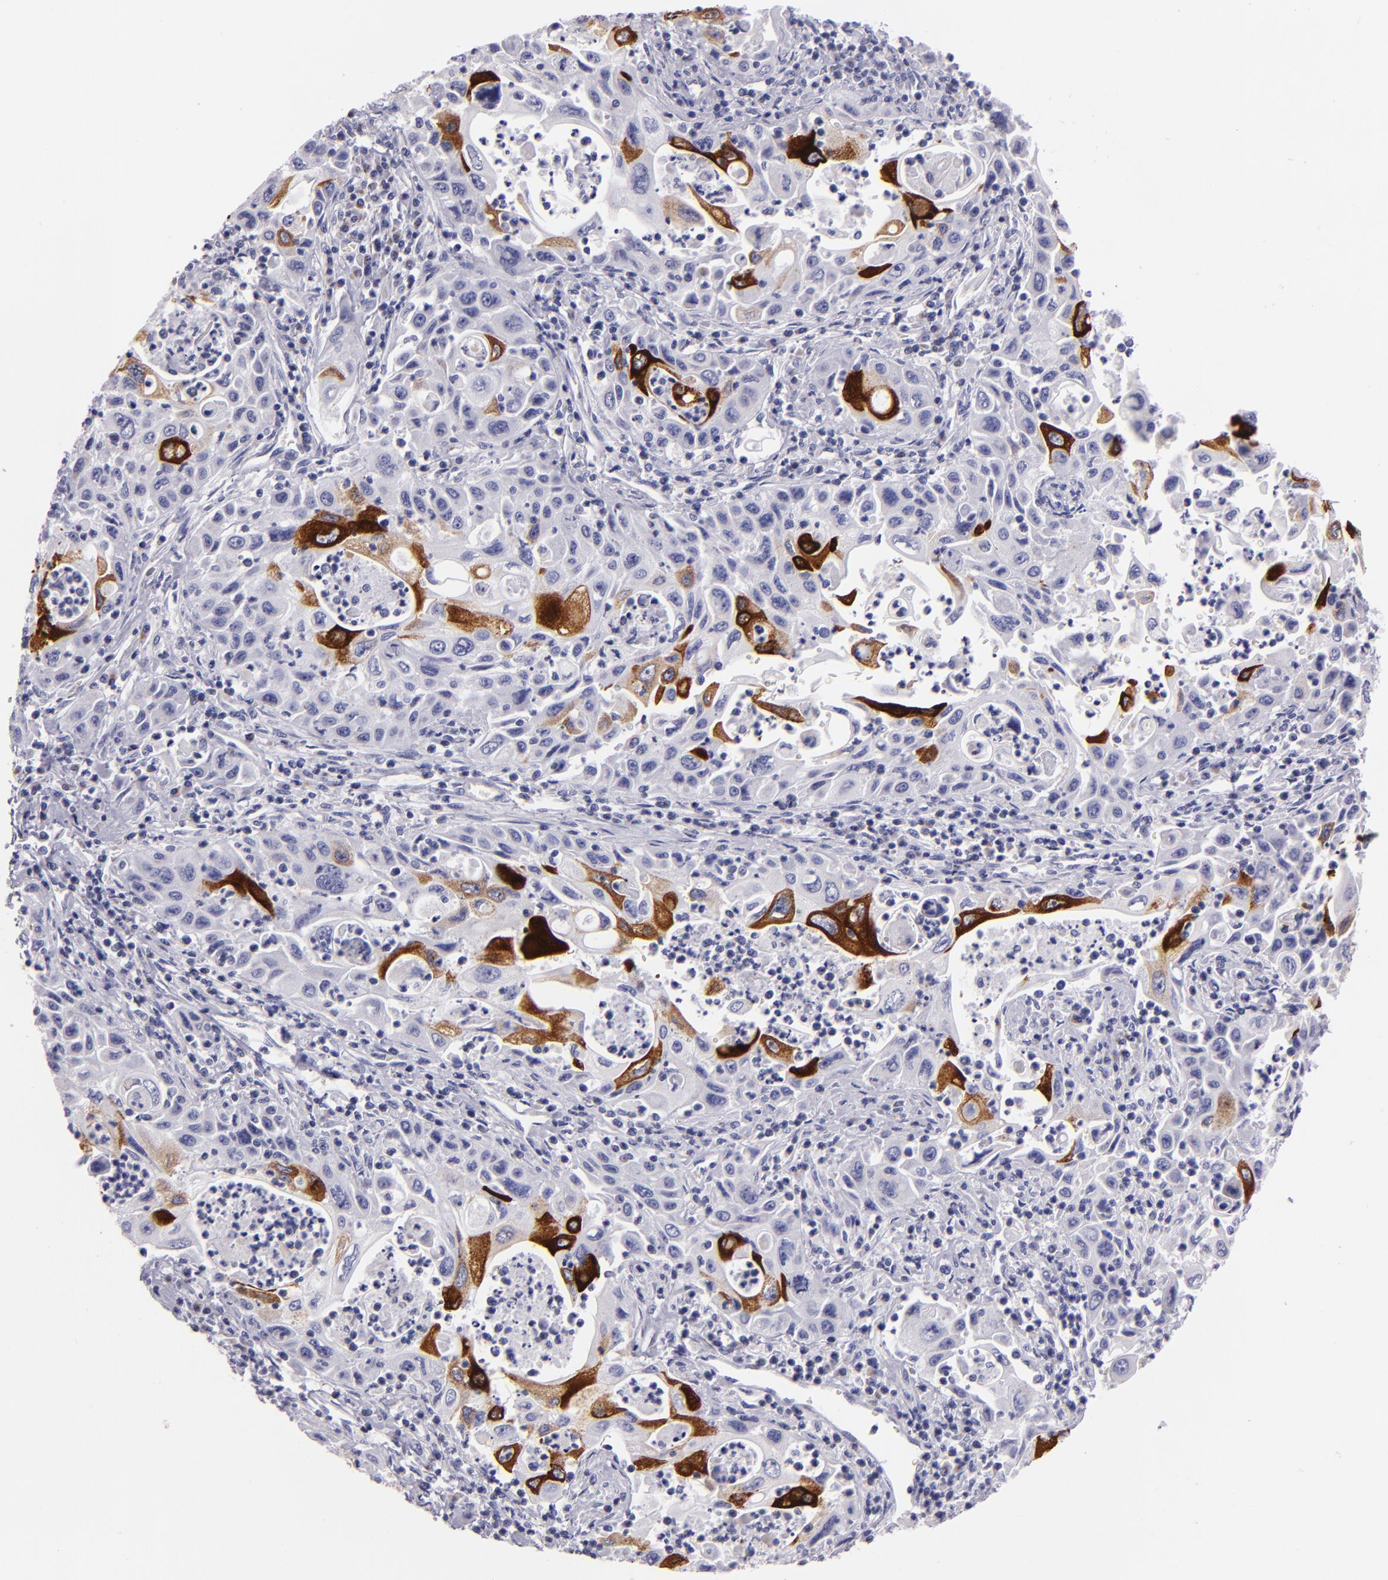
{"staining": {"intensity": "strong", "quantity": "<25%", "location": "cytoplasmic/membranous"}, "tissue": "pancreatic cancer", "cell_type": "Tumor cells", "image_type": "cancer", "snomed": [{"axis": "morphology", "description": "Adenocarcinoma, NOS"}, {"axis": "topography", "description": "Pancreas"}], "caption": "IHC of adenocarcinoma (pancreatic) shows medium levels of strong cytoplasmic/membranous staining in about <25% of tumor cells. (DAB IHC with brightfield microscopy, high magnification).", "gene": "MUC5AC", "patient": {"sex": "male", "age": 70}}